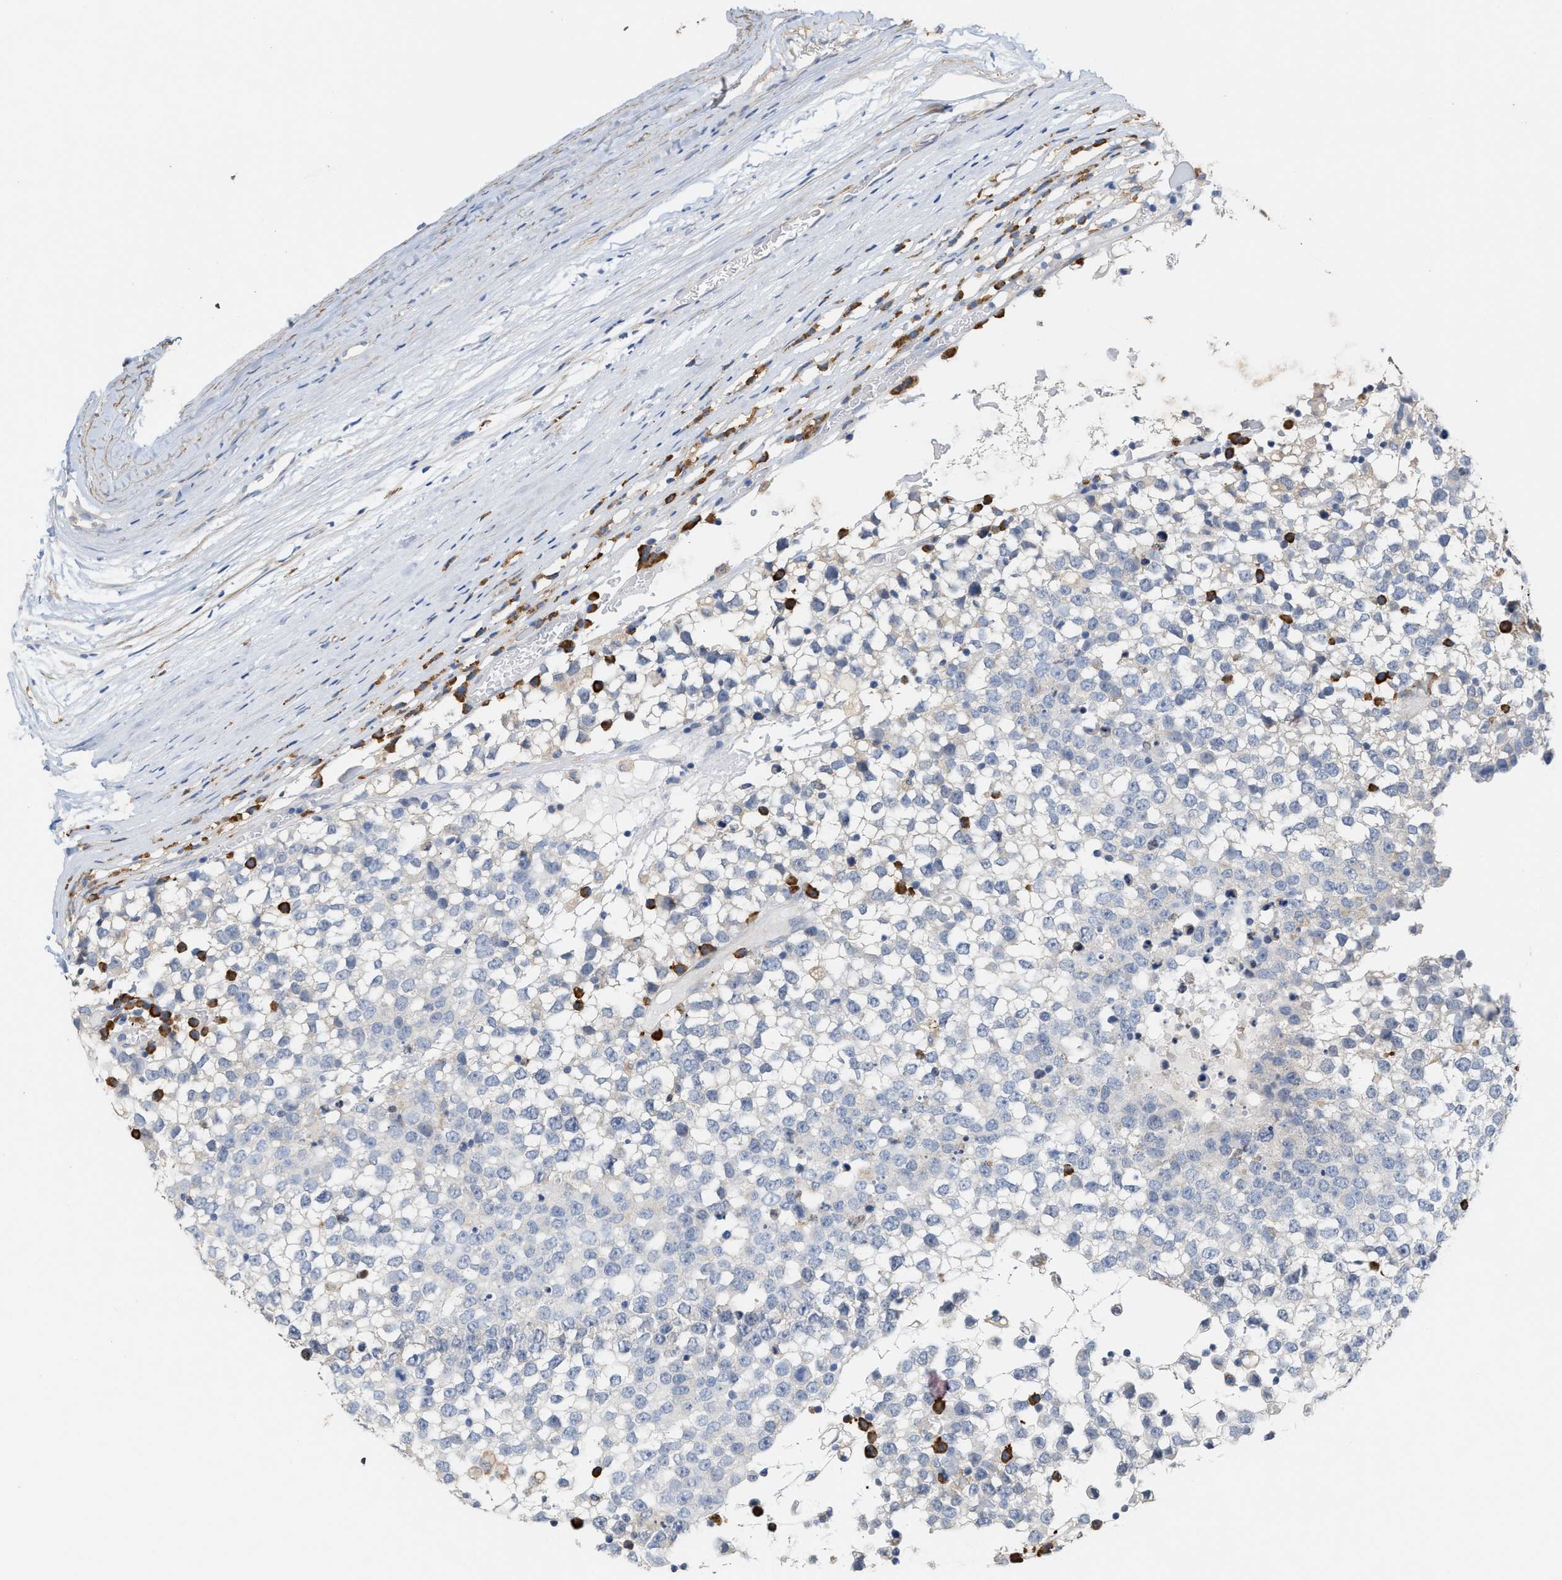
{"staining": {"intensity": "negative", "quantity": "none", "location": "none"}, "tissue": "testis cancer", "cell_type": "Tumor cells", "image_type": "cancer", "snomed": [{"axis": "morphology", "description": "Seminoma, NOS"}, {"axis": "topography", "description": "Testis"}], "caption": "A high-resolution image shows immunohistochemistry (IHC) staining of seminoma (testis), which displays no significant staining in tumor cells.", "gene": "RYR2", "patient": {"sex": "male", "age": 65}}